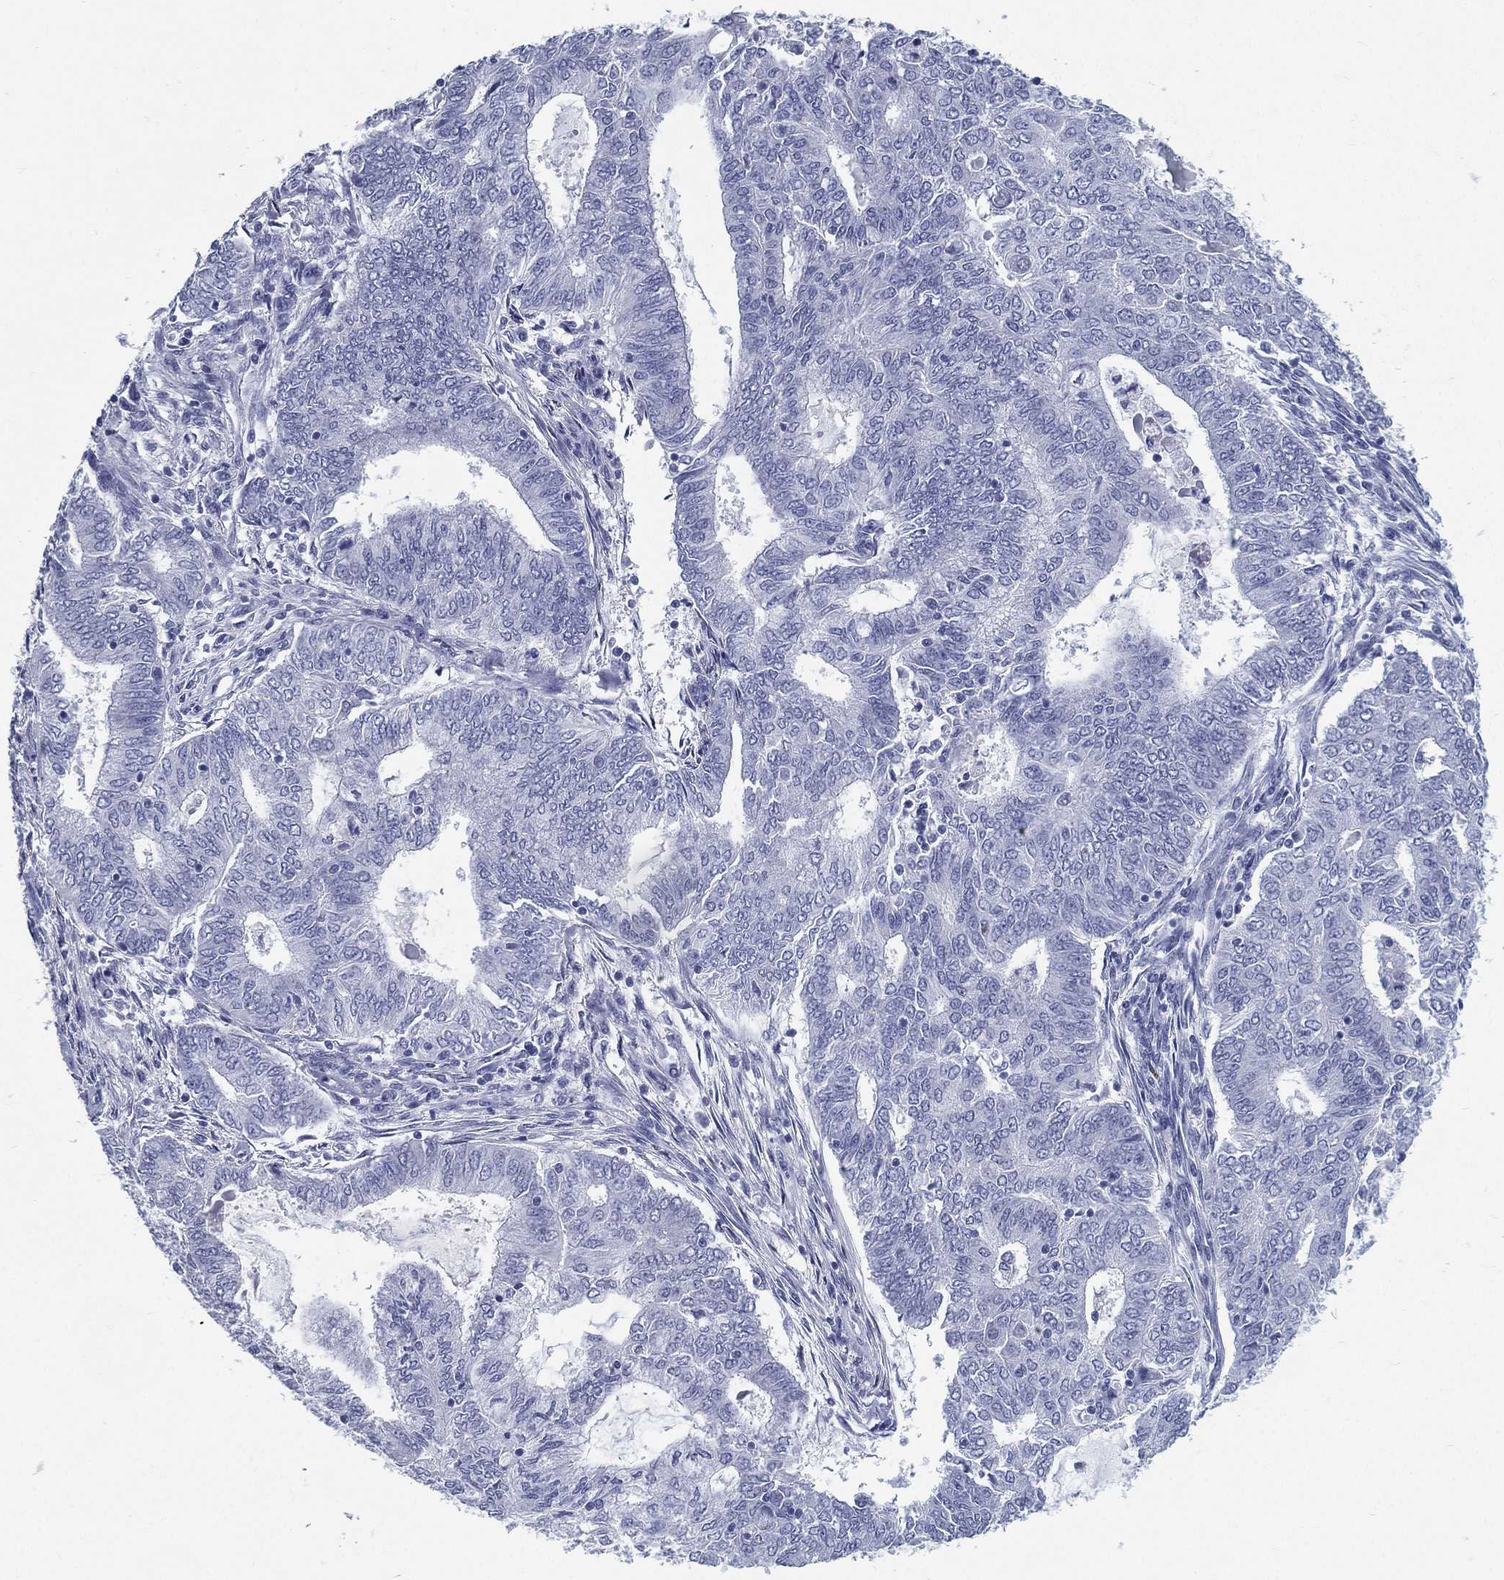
{"staining": {"intensity": "negative", "quantity": "none", "location": "none"}, "tissue": "endometrial cancer", "cell_type": "Tumor cells", "image_type": "cancer", "snomed": [{"axis": "morphology", "description": "Adenocarcinoma, NOS"}, {"axis": "topography", "description": "Endometrium"}], "caption": "IHC of endometrial adenocarcinoma exhibits no expression in tumor cells. Brightfield microscopy of immunohistochemistry stained with DAB (3,3'-diaminobenzidine) (brown) and hematoxylin (blue), captured at high magnification.", "gene": "ATP1B2", "patient": {"sex": "female", "age": 62}}